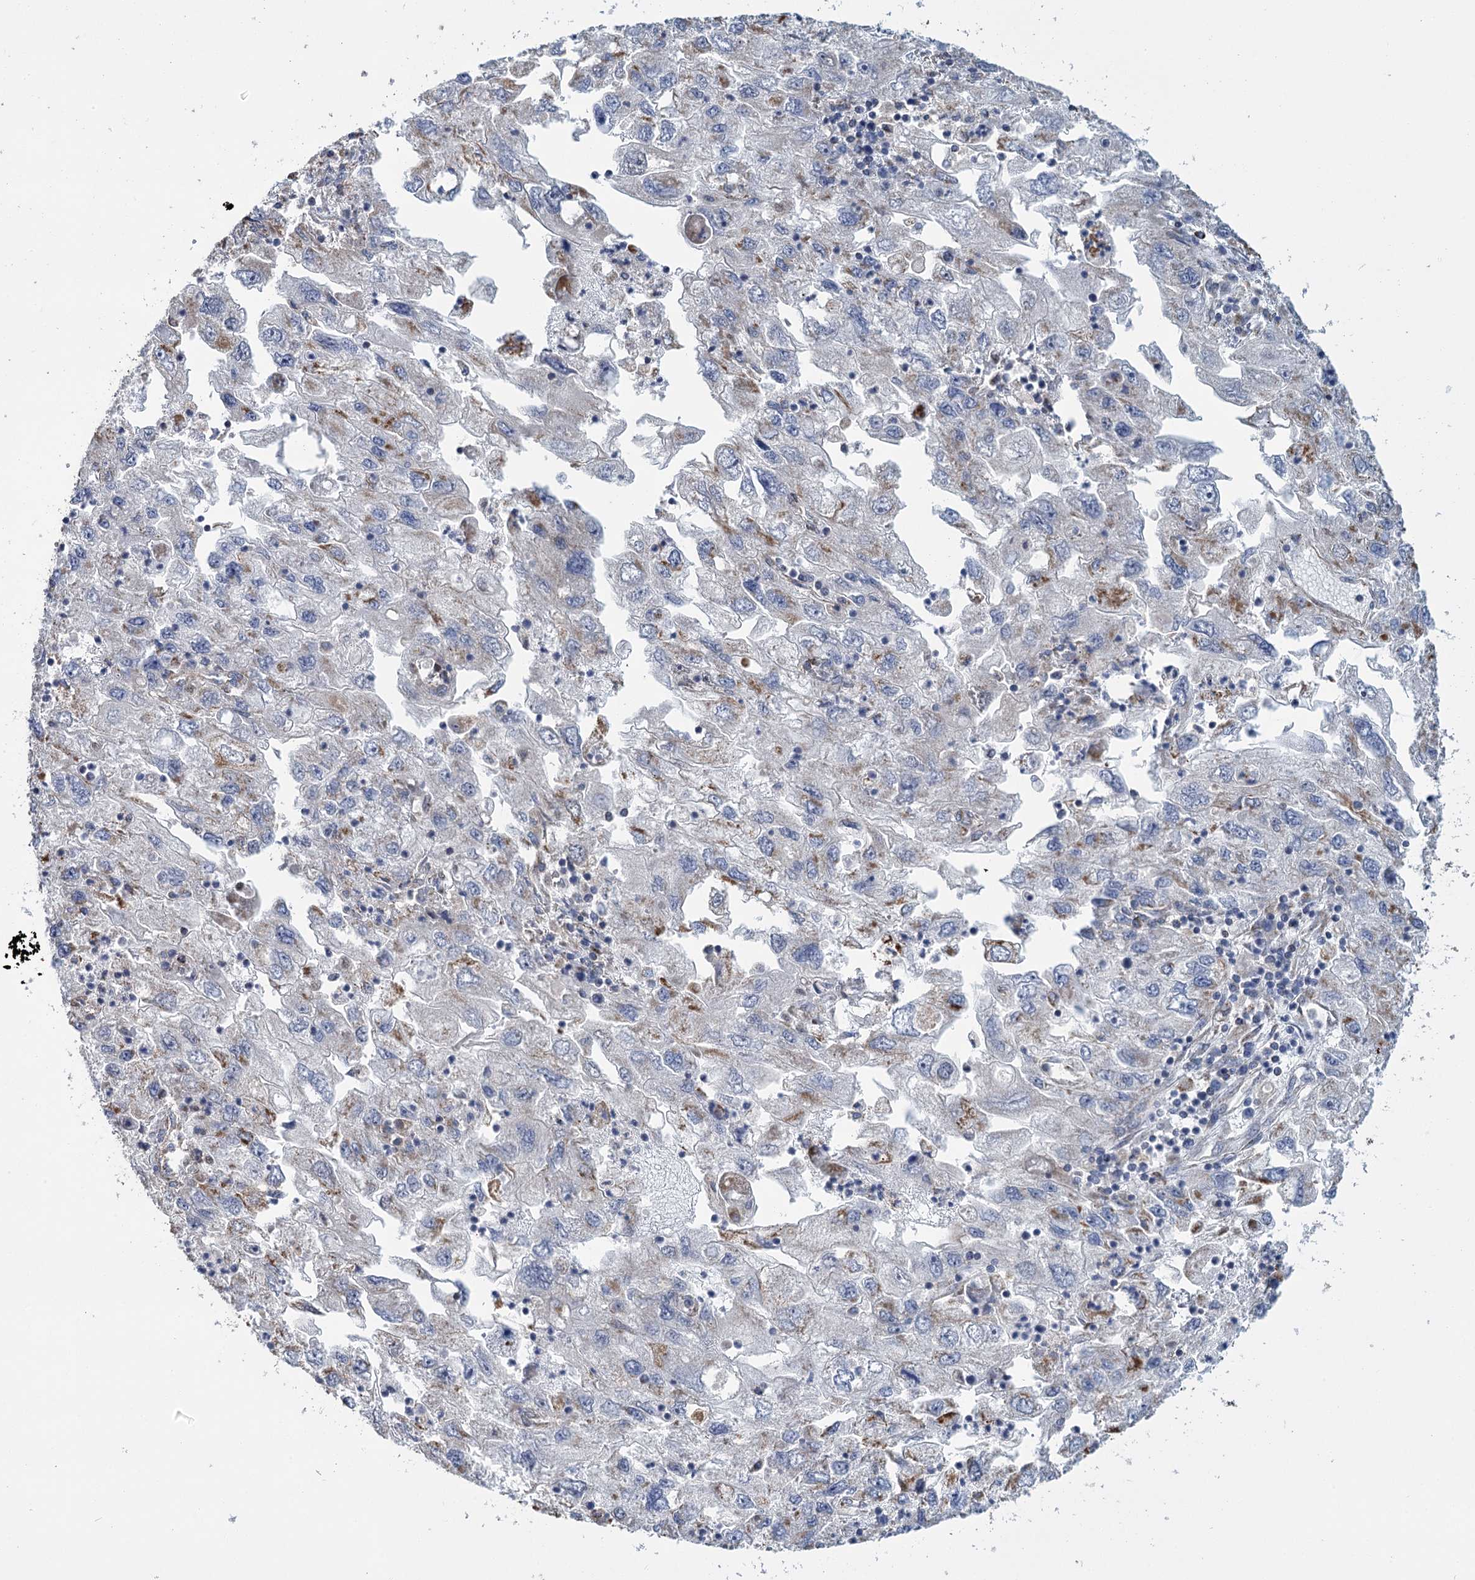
{"staining": {"intensity": "negative", "quantity": "none", "location": "none"}, "tissue": "endometrial cancer", "cell_type": "Tumor cells", "image_type": "cancer", "snomed": [{"axis": "morphology", "description": "Adenocarcinoma, NOS"}, {"axis": "topography", "description": "Endometrium"}], "caption": "Human endometrial cancer (adenocarcinoma) stained for a protein using immunohistochemistry exhibits no expression in tumor cells.", "gene": "MRPL44", "patient": {"sex": "female", "age": 49}}